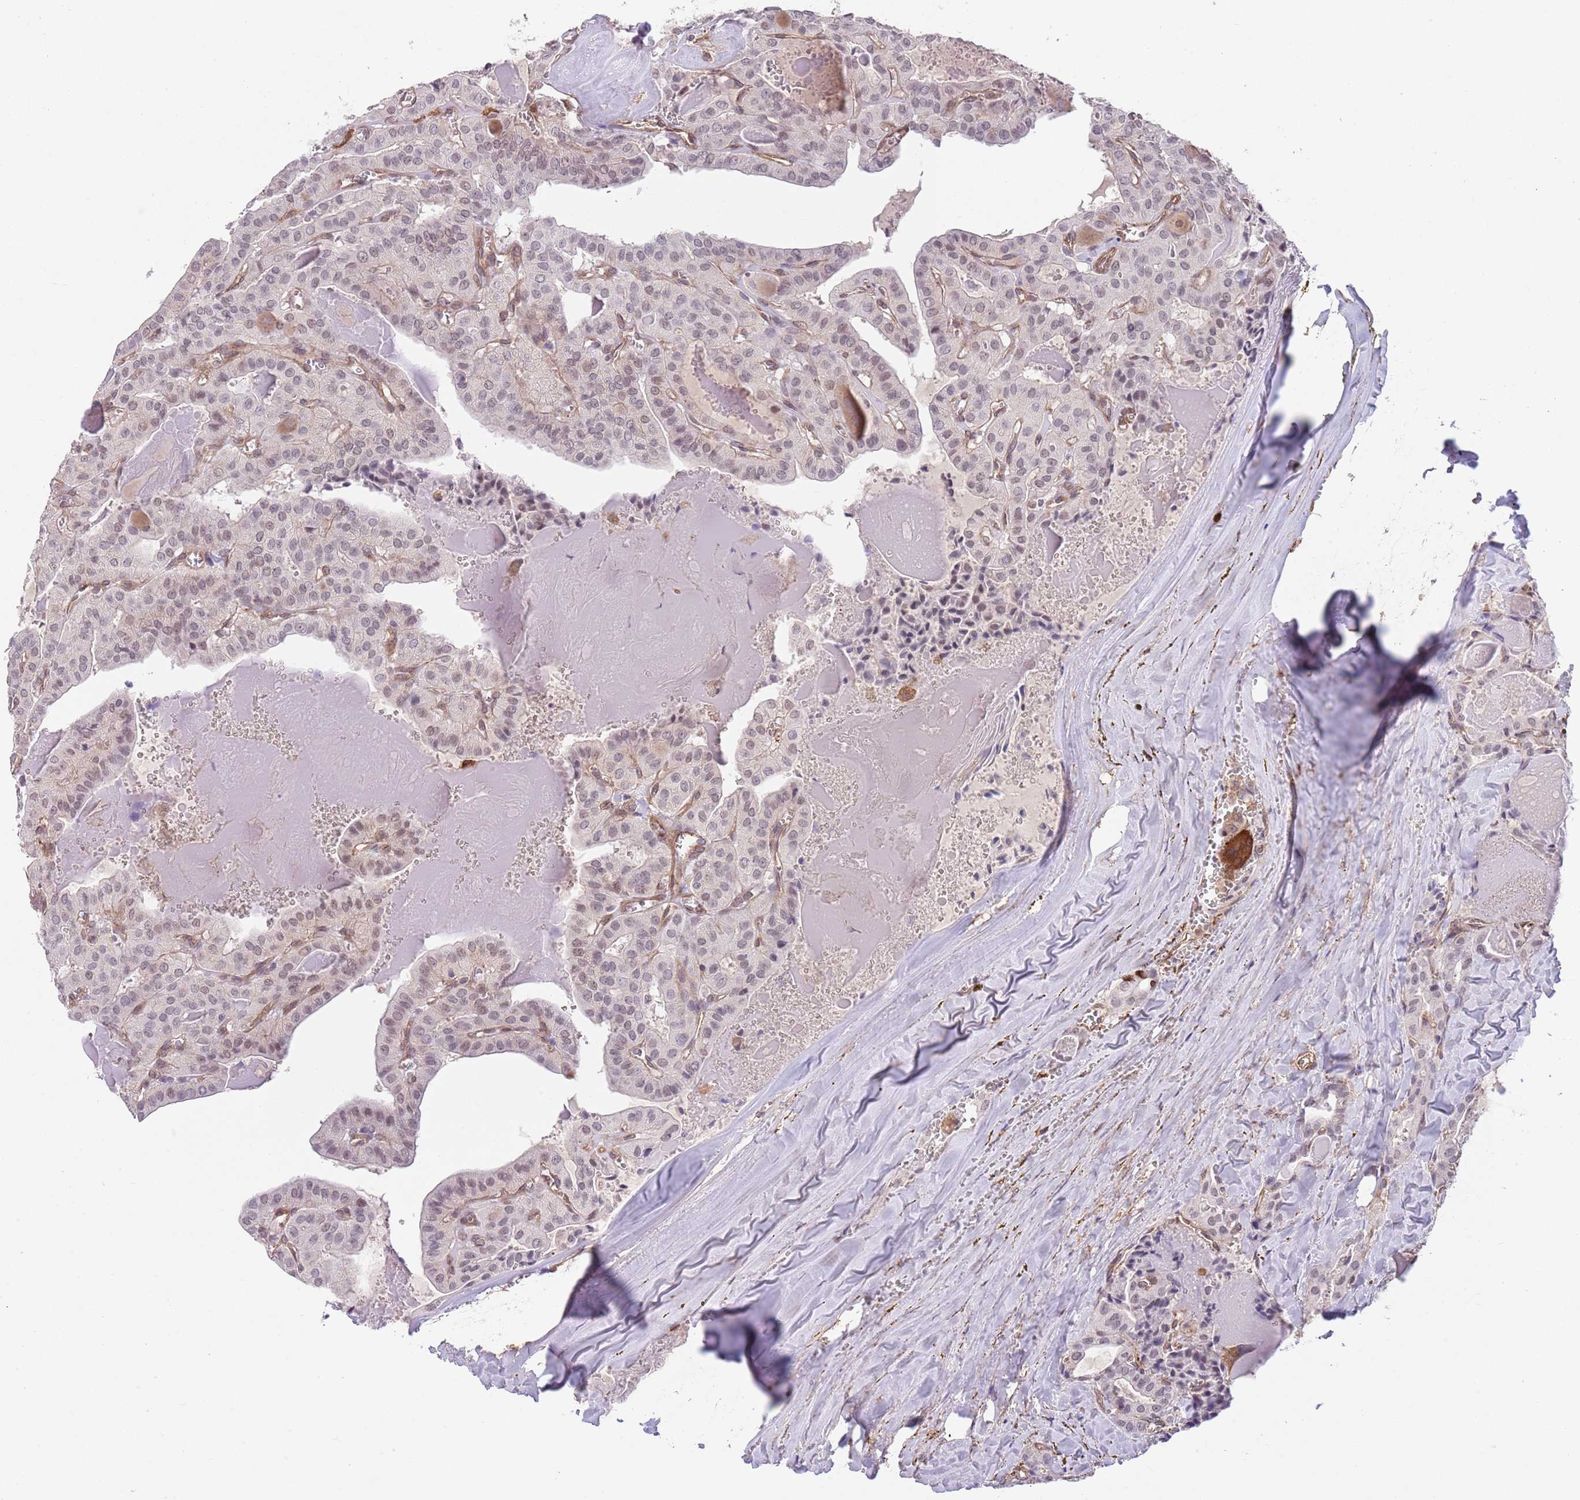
{"staining": {"intensity": "weak", "quantity": "25%-75%", "location": "nuclear"}, "tissue": "thyroid cancer", "cell_type": "Tumor cells", "image_type": "cancer", "snomed": [{"axis": "morphology", "description": "Papillary adenocarcinoma, NOS"}, {"axis": "topography", "description": "Thyroid gland"}], "caption": "Human papillary adenocarcinoma (thyroid) stained with a protein marker shows weak staining in tumor cells.", "gene": "CREBZF", "patient": {"sex": "male", "age": 52}}